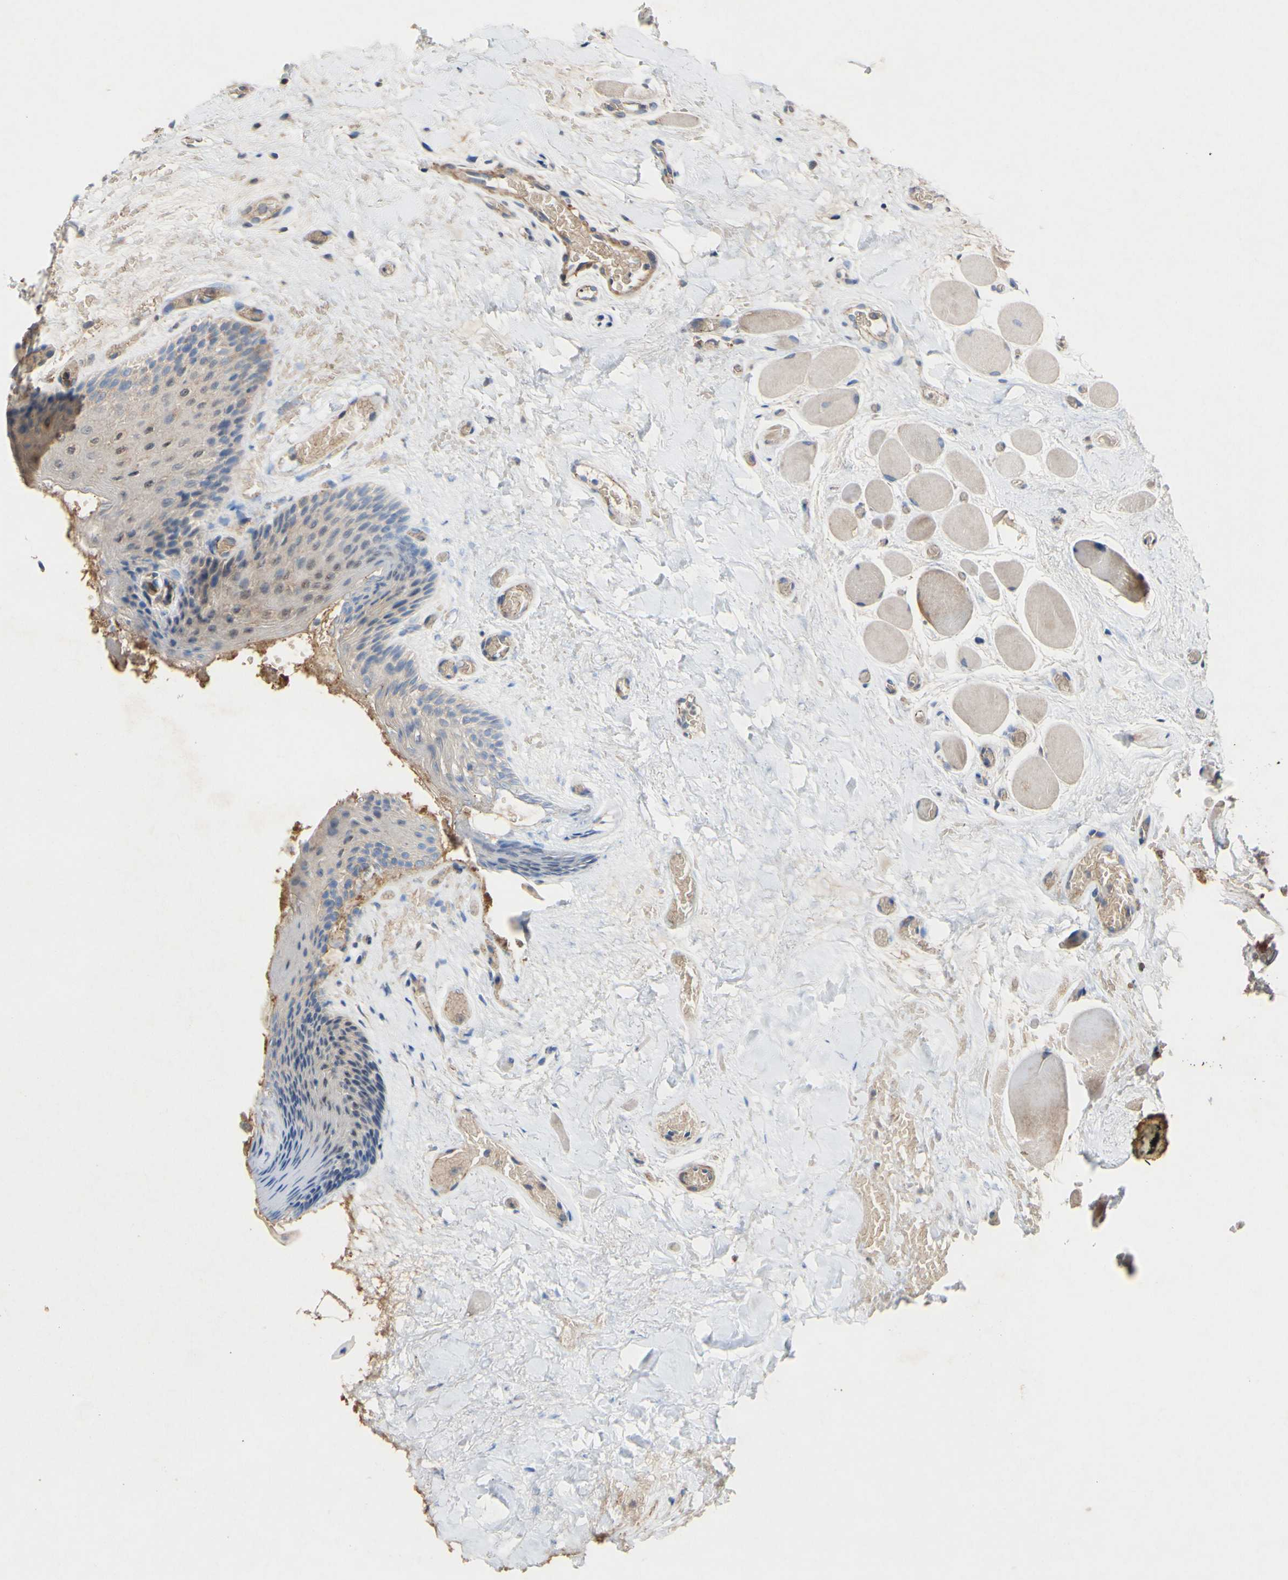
{"staining": {"intensity": "moderate", "quantity": ">75%", "location": "cytoplasmic/membranous,nuclear"}, "tissue": "oral mucosa", "cell_type": "Squamous epithelial cells", "image_type": "normal", "snomed": [{"axis": "morphology", "description": "Normal tissue, NOS"}, {"axis": "morphology", "description": "Squamous cell carcinoma, NOS"}, {"axis": "topography", "description": "Skeletal muscle"}, {"axis": "topography", "description": "Adipose tissue"}, {"axis": "topography", "description": "Vascular tissue"}, {"axis": "topography", "description": "Oral tissue"}, {"axis": "topography", "description": "Peripheral nerve tissue"}, {"axis": "topography", "description": "Head-Neck"}], "caption": "The histopathology image shows immunohistochemical staining of normal oral mucosa. There is moderate cytoplasmic/membranous,nuclear staining is identified in approximately >75% of squamous epithelial cells. (DAB IHC with brightfield microscopy, high magnification).", "gene": "PDGFB", "patient": {"sex": "male", "age": 71}}